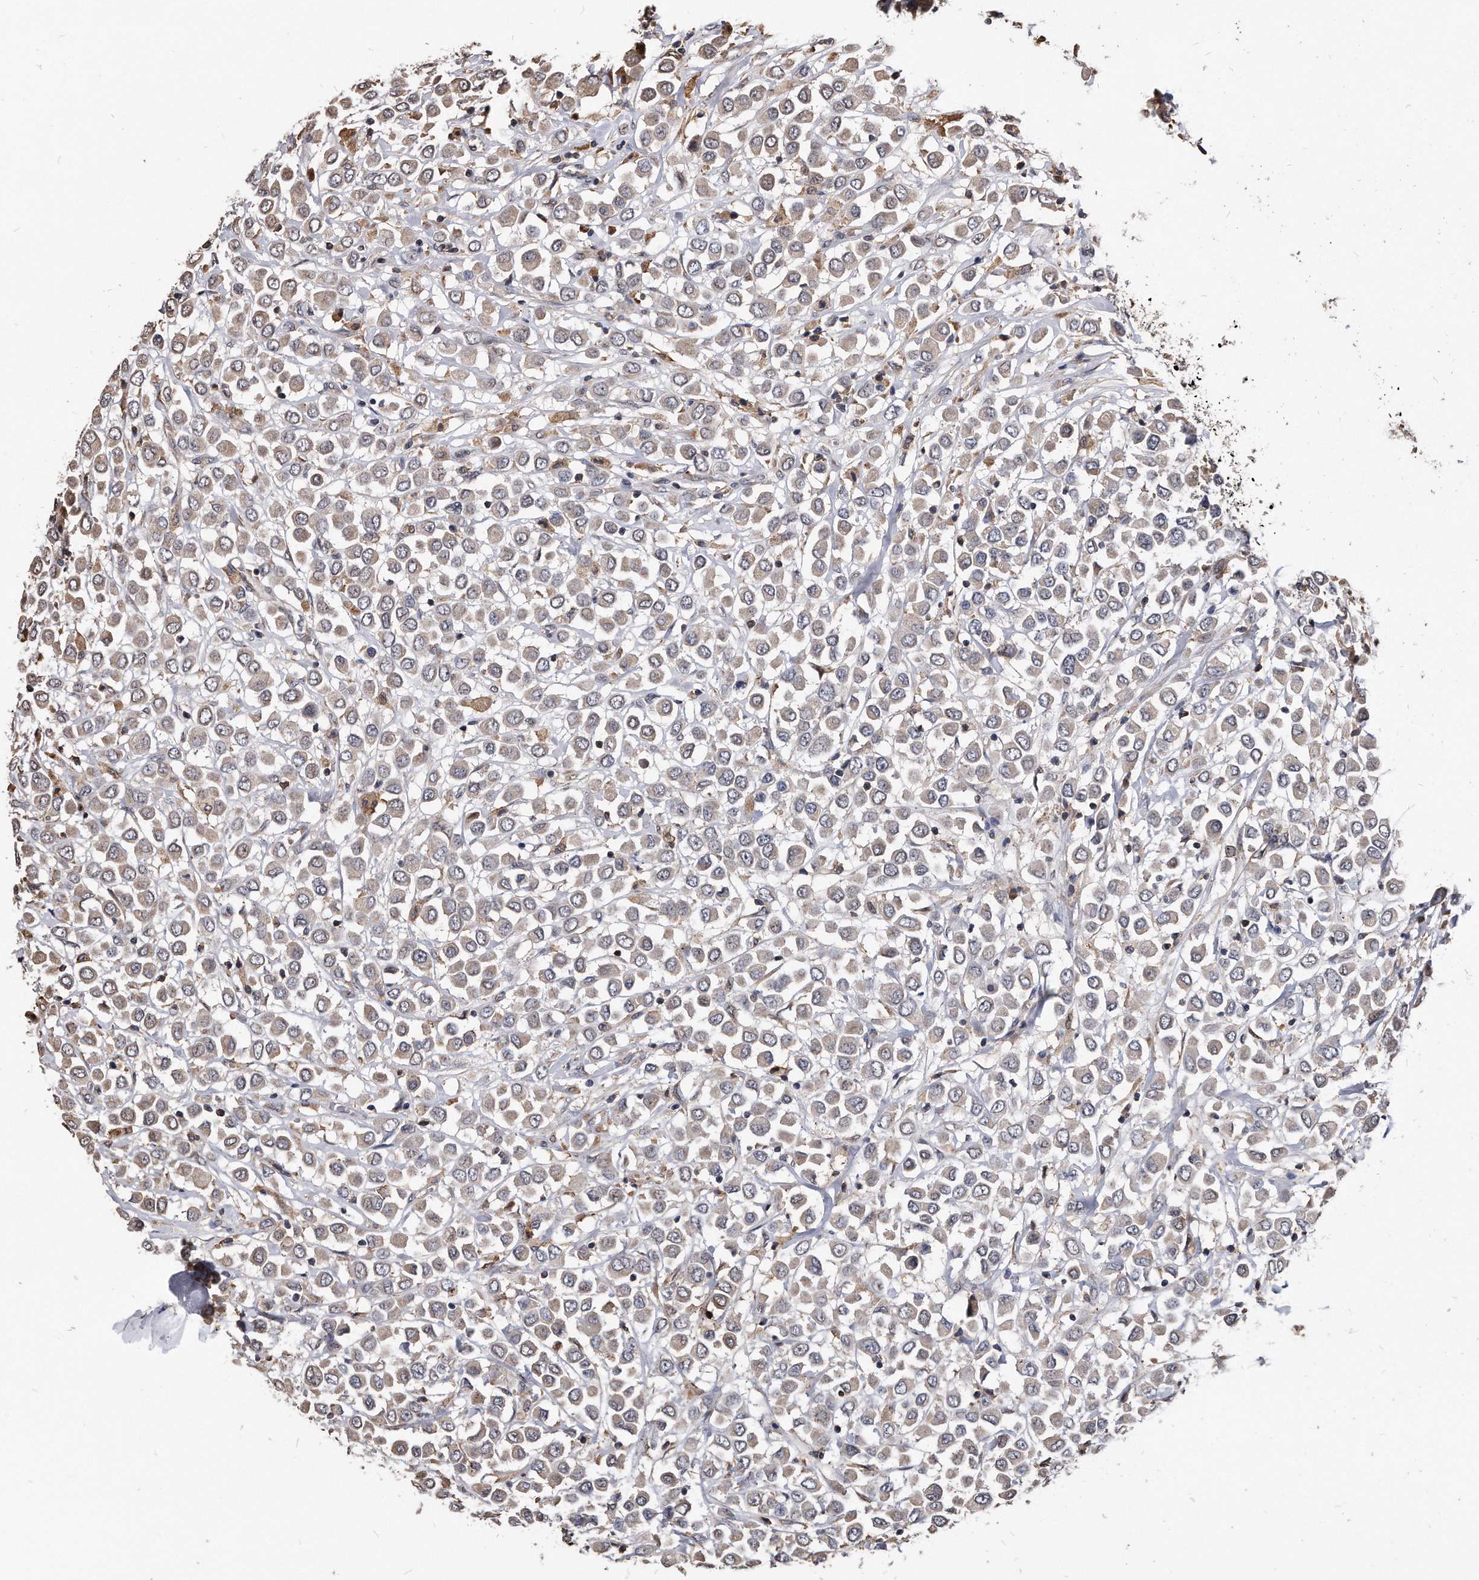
{"staining": {"intensity": "weak", "quantity": "25%-75%", "location": "cytoplasmic/membranous"}, "tissue": "breast cancer", "cell_type": "Tumor cells", "image_type": "cancer", "snomed": [{"axis": "morphology", "description": "Duct carcinoma"}, {"axis": "topography", "description": "Breast"}], "caption": "IHC staining of infiltrating ductal carcinoma (breast), which shows low levels of weak cytoplasmic/membranous expression in about 25%-75% of tumor cells indicating weak cytoplasmic/membranous protein positivity. The staining was performed using DAB (brown) for protein detection and nuclei were counterstained in hematoxylin (blue).", "gene": "IL20RA", "patient": {"sex": "female", "age": 61}}